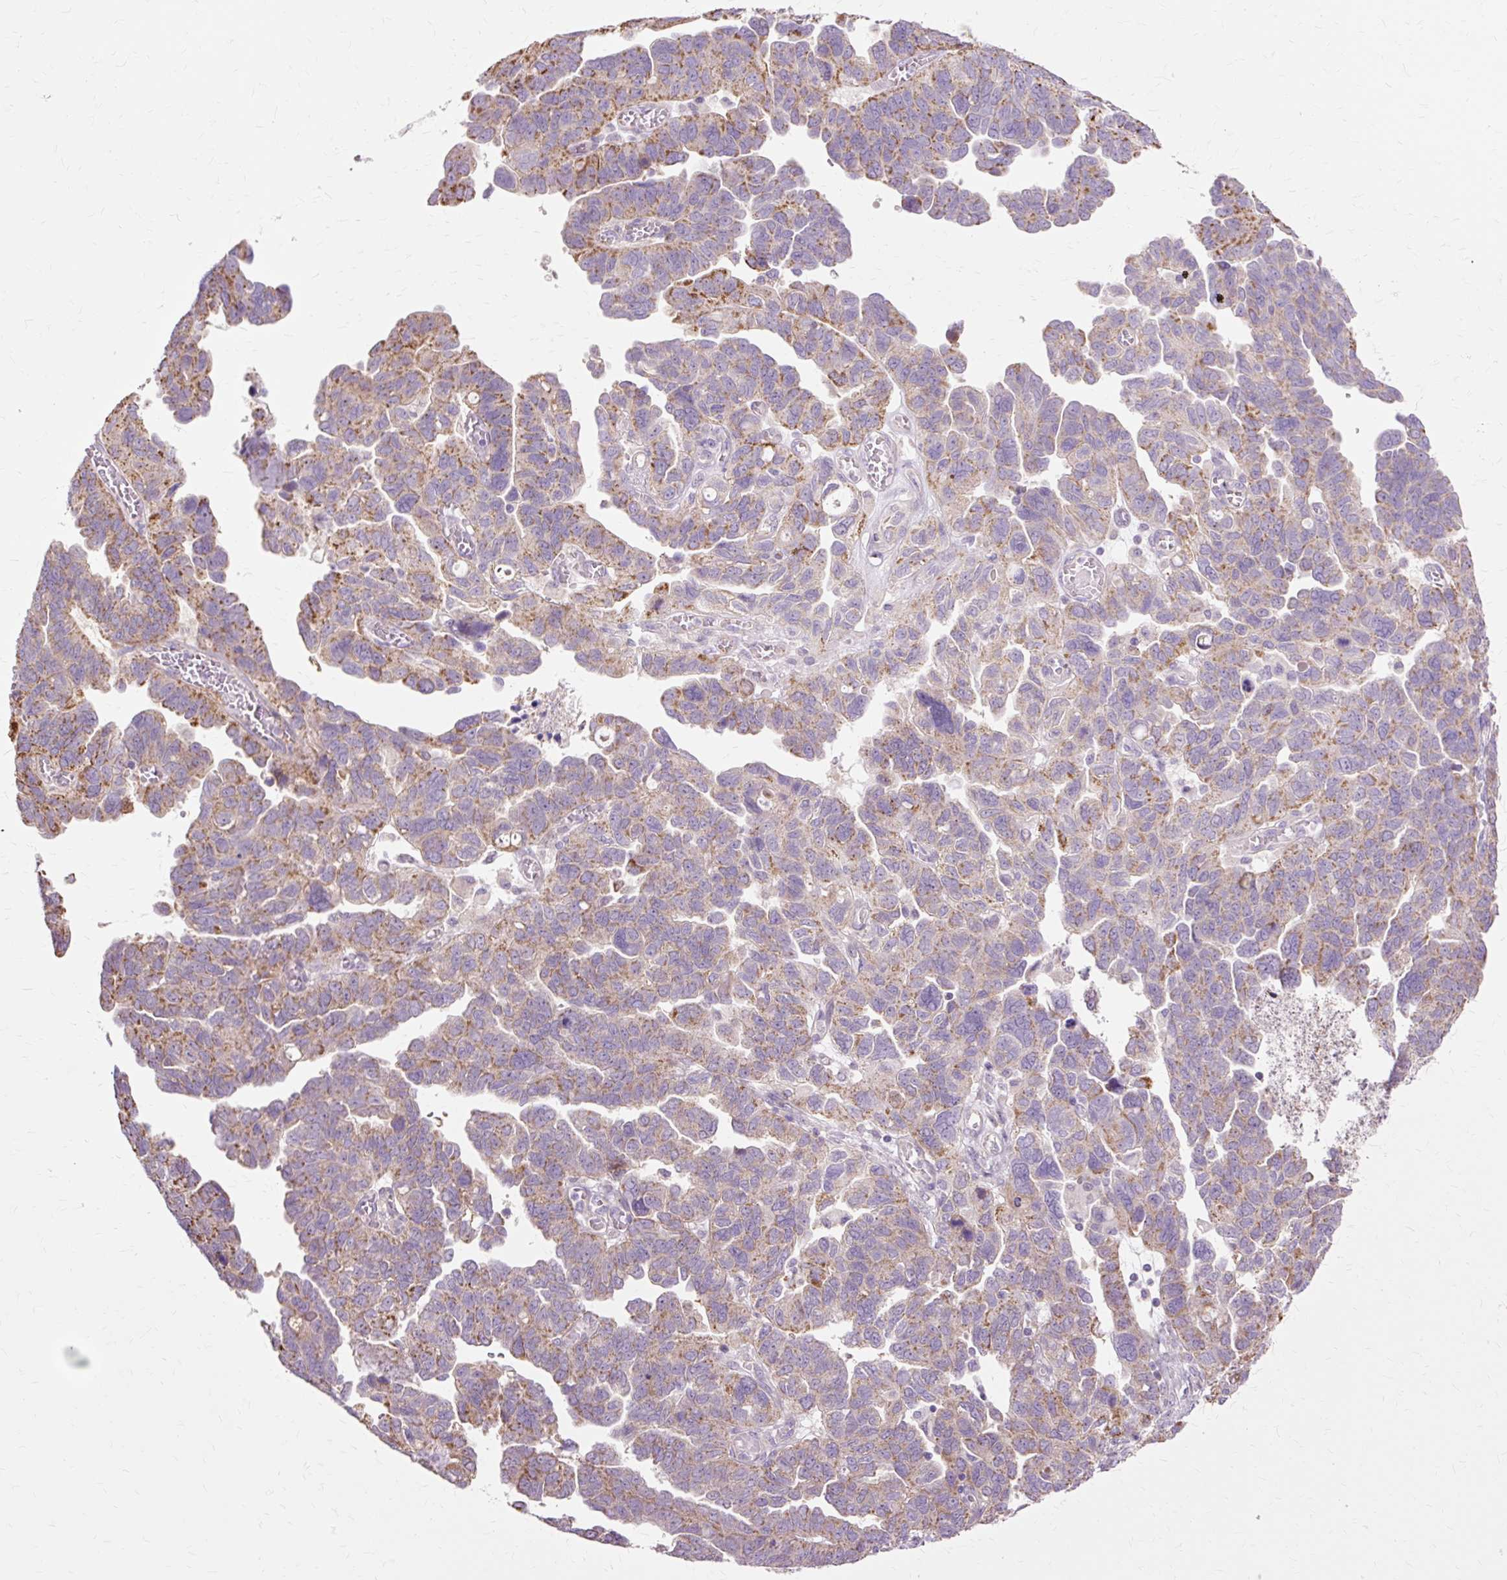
{"staining": {"intensity": "moderate", "quantity": ">75%", "location": "cytoplasmic/membranous"}, "tissue": "ovarian cancer", "cell_type": "Tumor cells", "image_type": "cancer", "snomed": [{"axis": "morphology", "description": "Cystadenocarcinoma, serous, NOS"}, {"axis": "topography", "description": "Ovary"}], "caption": "Approximately >75% of tumor cells in ovarian cancer (serous cystadenocarcinoma) reveal moderate cytoplasmic/membranous protein positivity as visualized by brown immunohistochemical staining.", "gene": "PDZD2", "patient": {"sex": "female", "age": 64}}